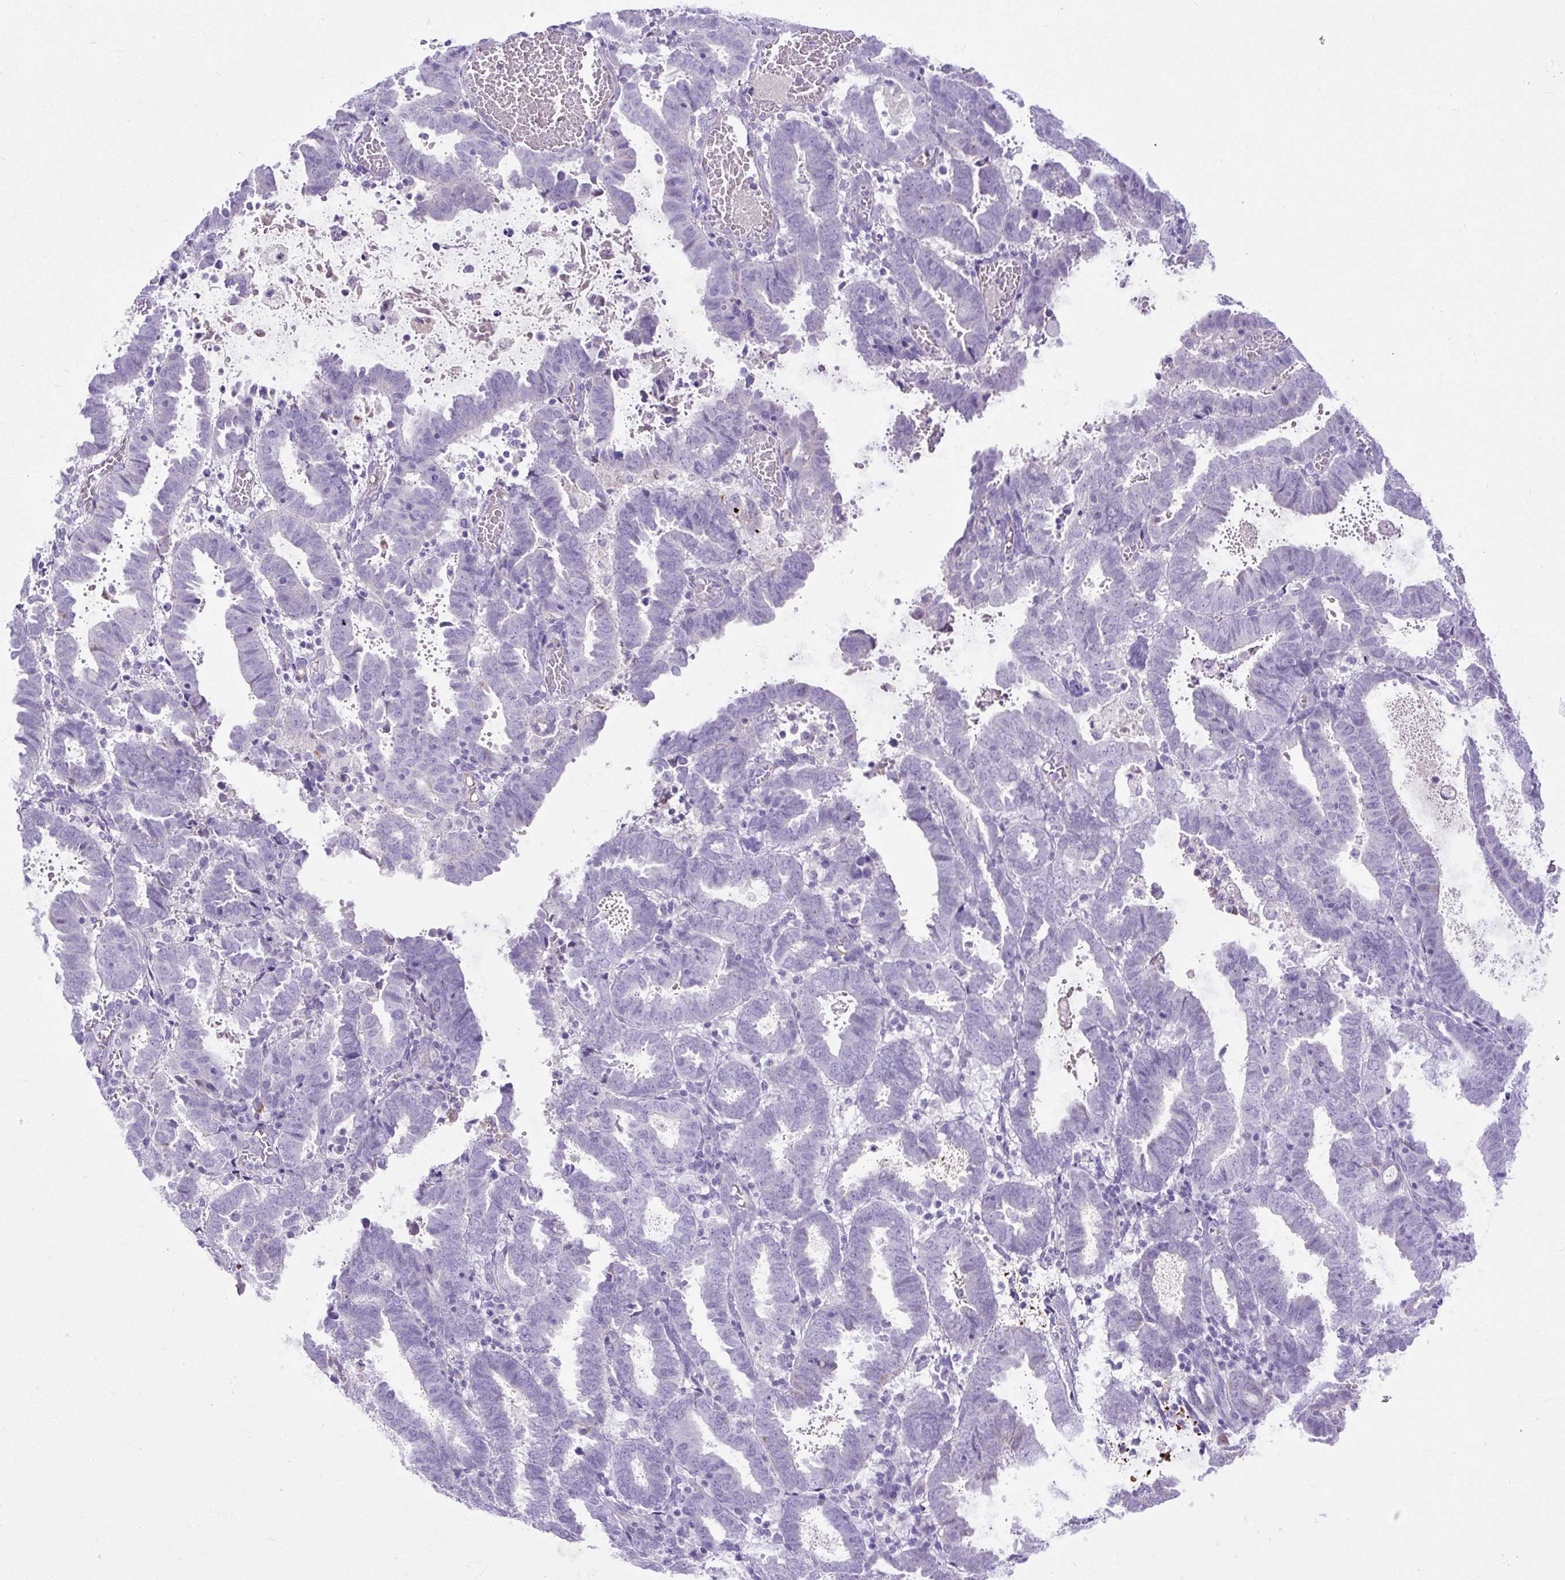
{"staining": {"intensity": "negative", "quantity": "none", "location": "none"}, "tissue": "endometrial cancer", "cell_type": "Tumor cells", "image_type": "cancer", "snomed": [{"axis": "morphology", "description": "Adenocarcinoma, NOS"}, {"axis": "topography", "description": "Uterus"}], "caption": "DAB immunohistochemical staining of endometrial cancer (adenocarcinoma) reveals no significant expression in tumor cells. (DAB IHC, high magnification).", "gene": "SPTBN5", "patient": {"sex": "female", "age": 83}}